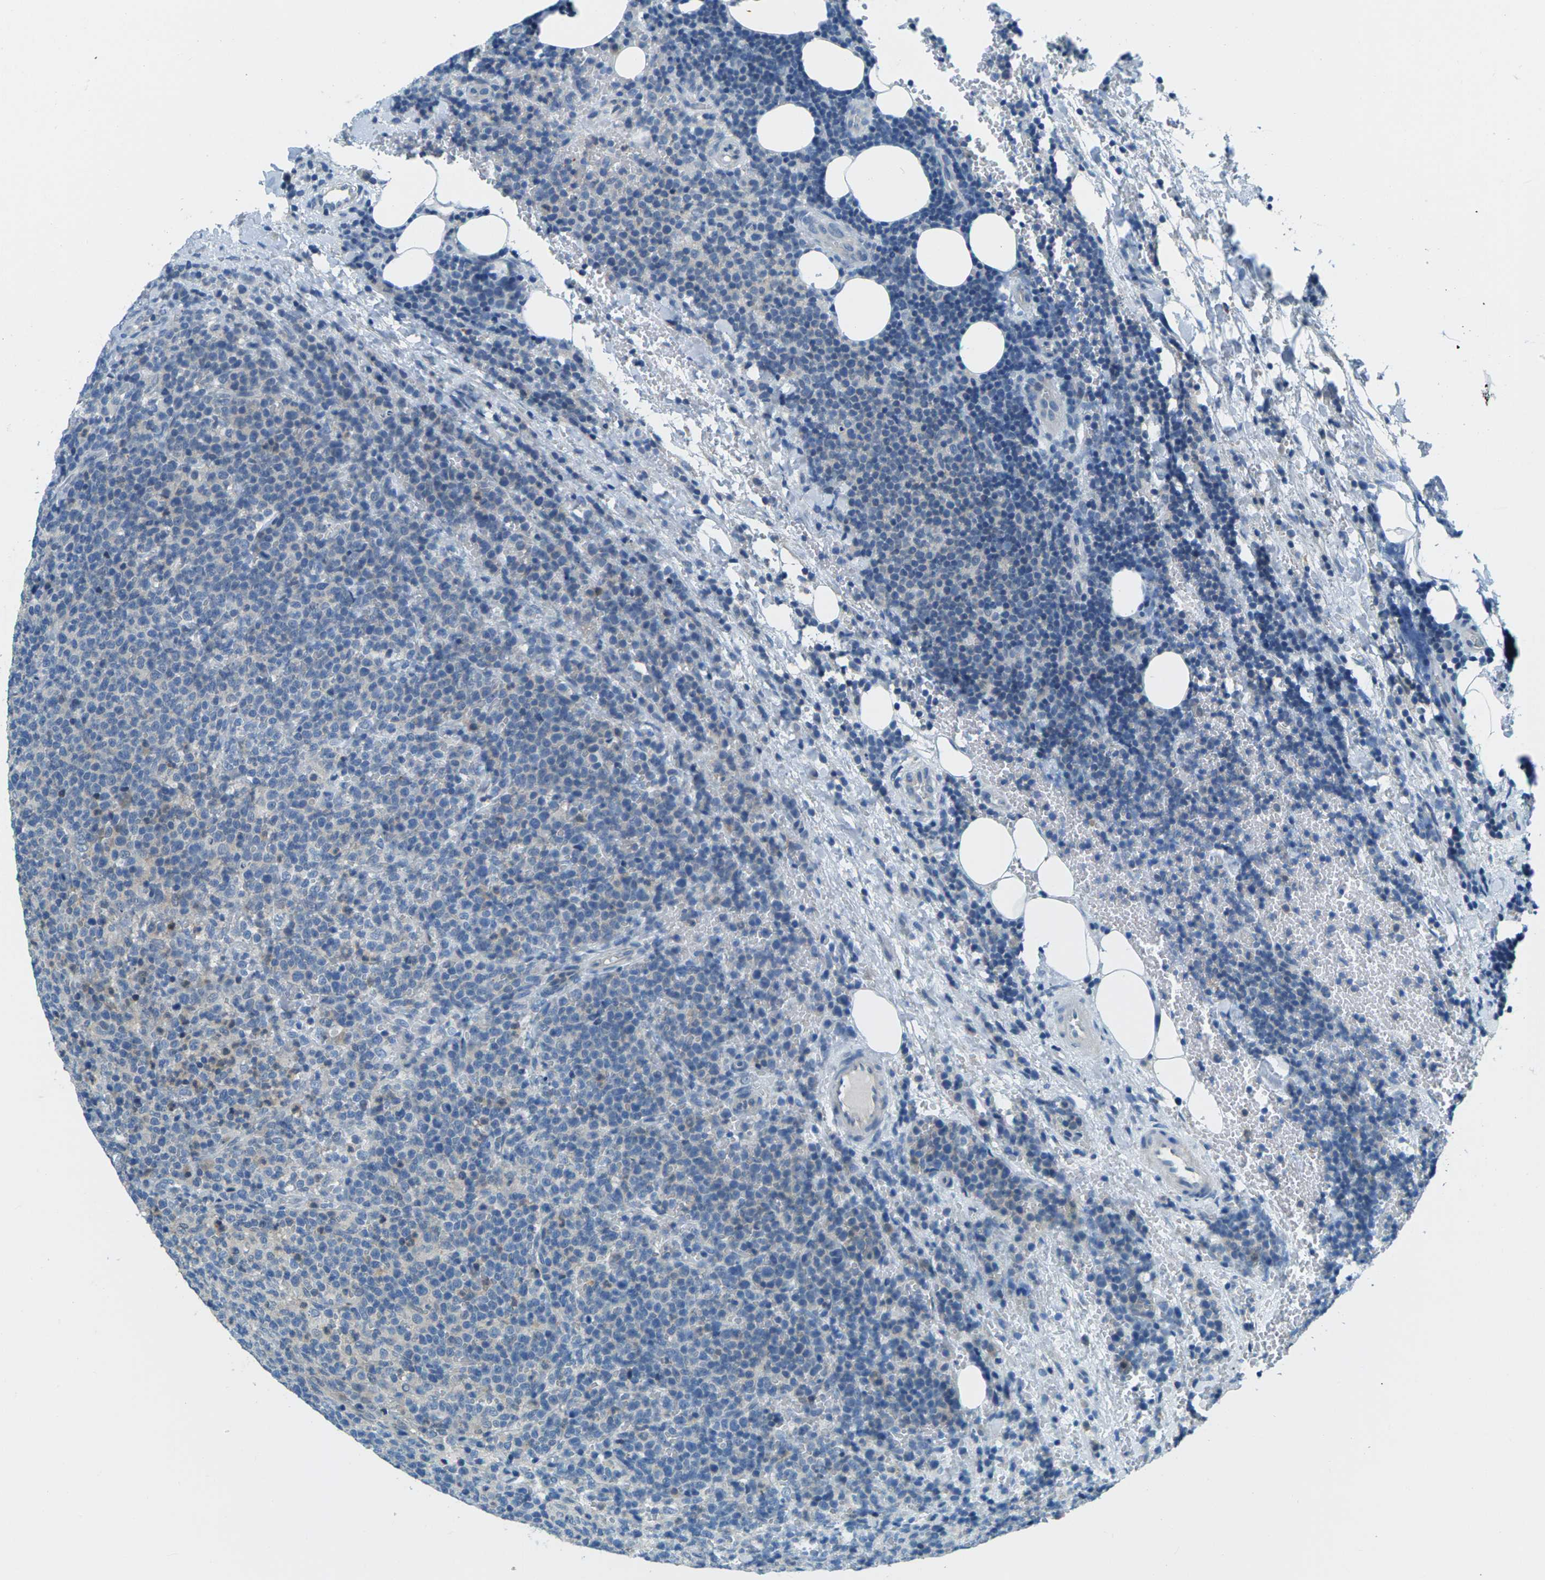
{"staining": {"intensity": "negative", "quantity": "none", "location": "none"}, "tissue": "lymphoma", "cell_type": "Tumor cells", "image_type": "cancer", "snomed": [{"axis": "morphology", "description": "Malignant lymphoma, non-Hodgkin's type, High grade"}, {"axis": "topography", "description": "Lymph node"}], "caption": "The image exhibits no significant expression in tumor cells of high-grade malignant lymphoma, non-Hodgkin's type.", "gene": "NANOS2", "patient": {"sex": "male", "age": 61}}